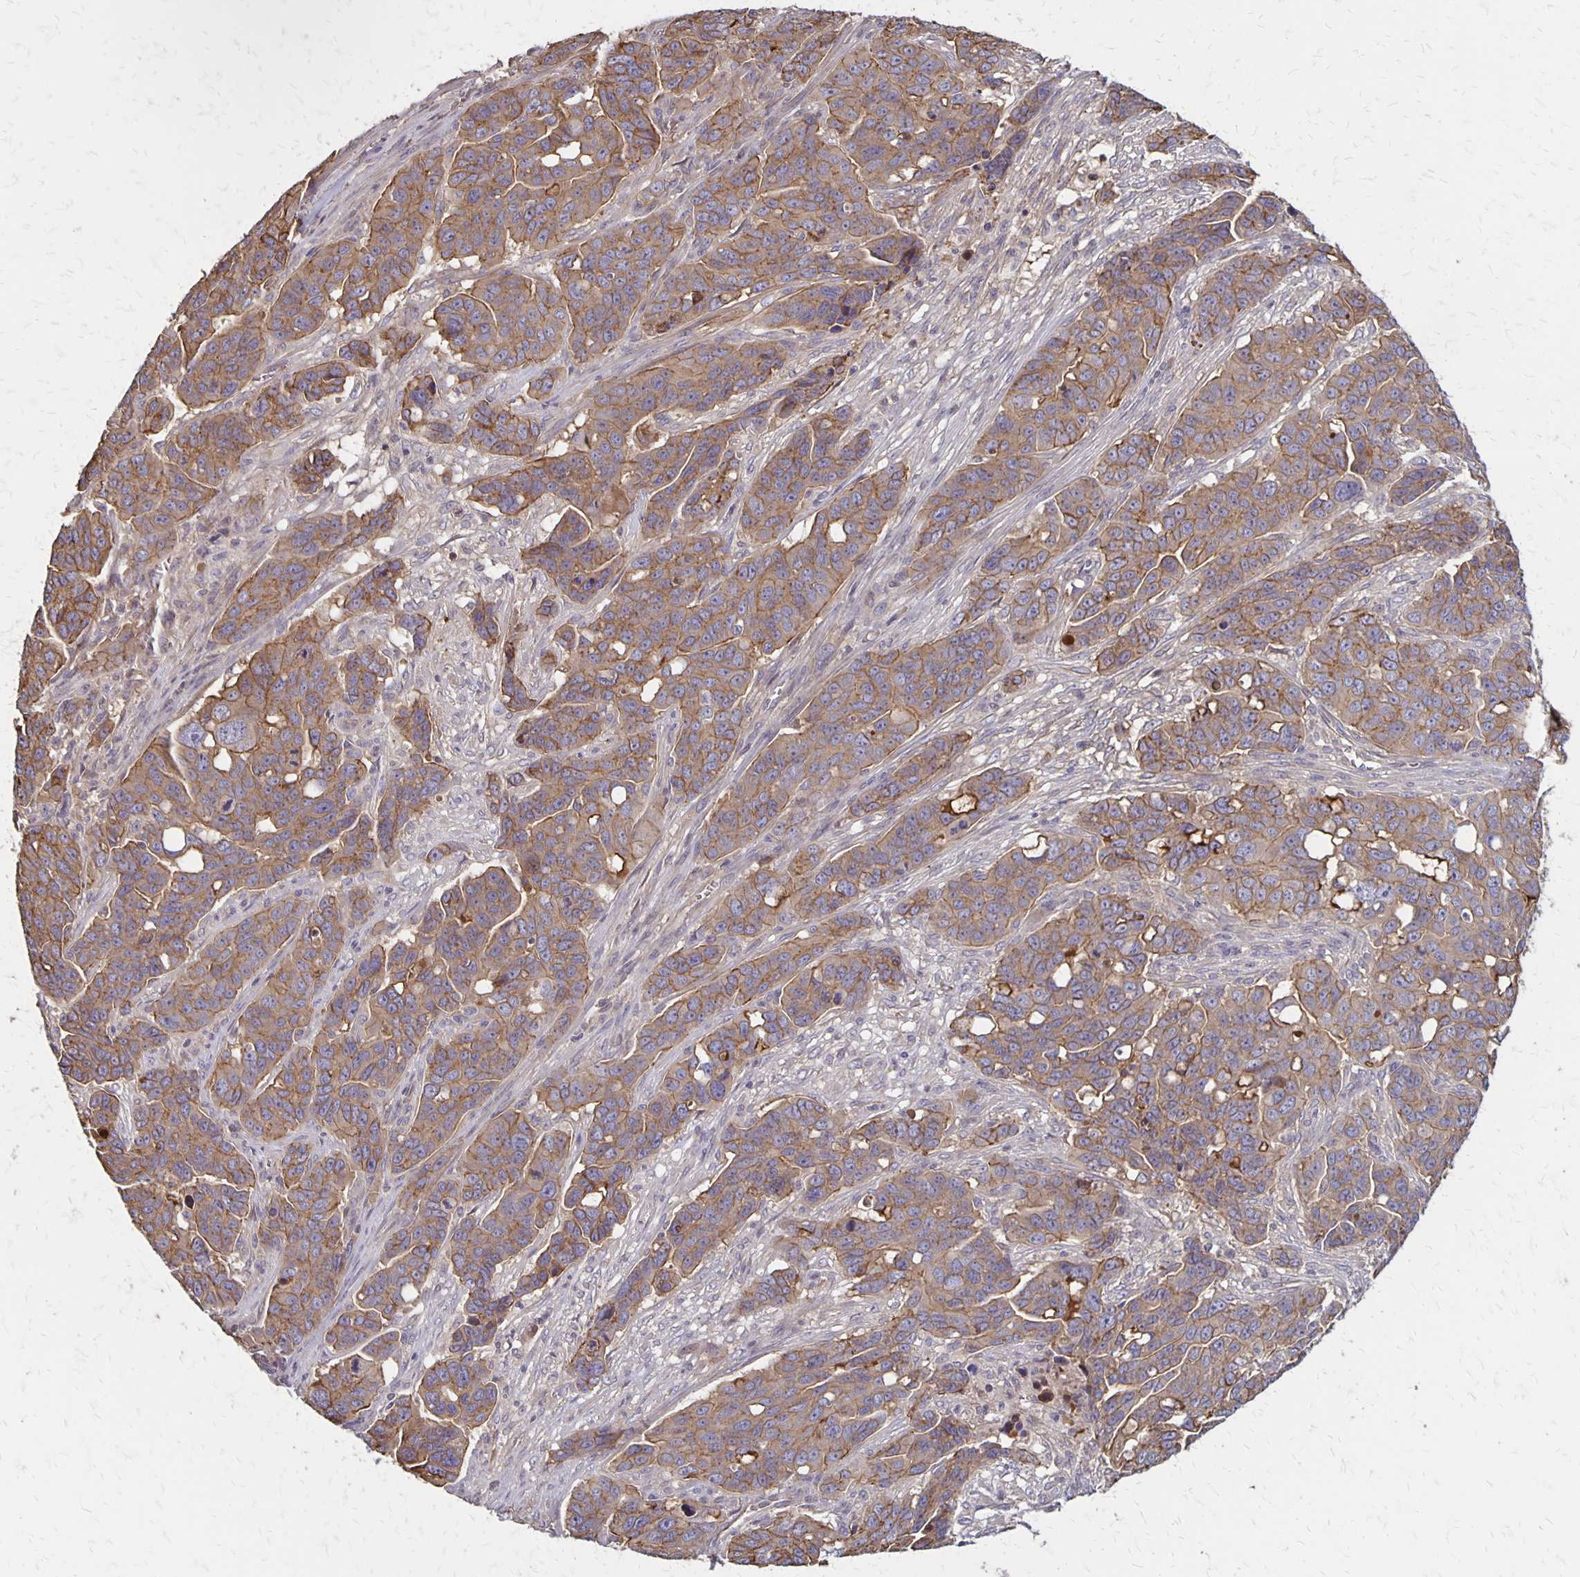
{"staining": {"intensity": "moderate", "quantity": ">75%", "location": "cytoplasmic/membranous"}, "tissue": "ovarian cancer", "cell_type": "Tumor cells", "image_type": "cancer", "snomed": [{"axis": "morphology", "description": "Carcinoma, endometroid"}, {"axis": "topography", "description": "Ovary"}], "caption": "Ovarian cancer stained for a protein (brown) exhibits moderate cytoplasmic/membranous positive expression in approximately >75% of tumor cells.", "gene": "PROM2", "patient": {"sex": "female", "age": 78}}